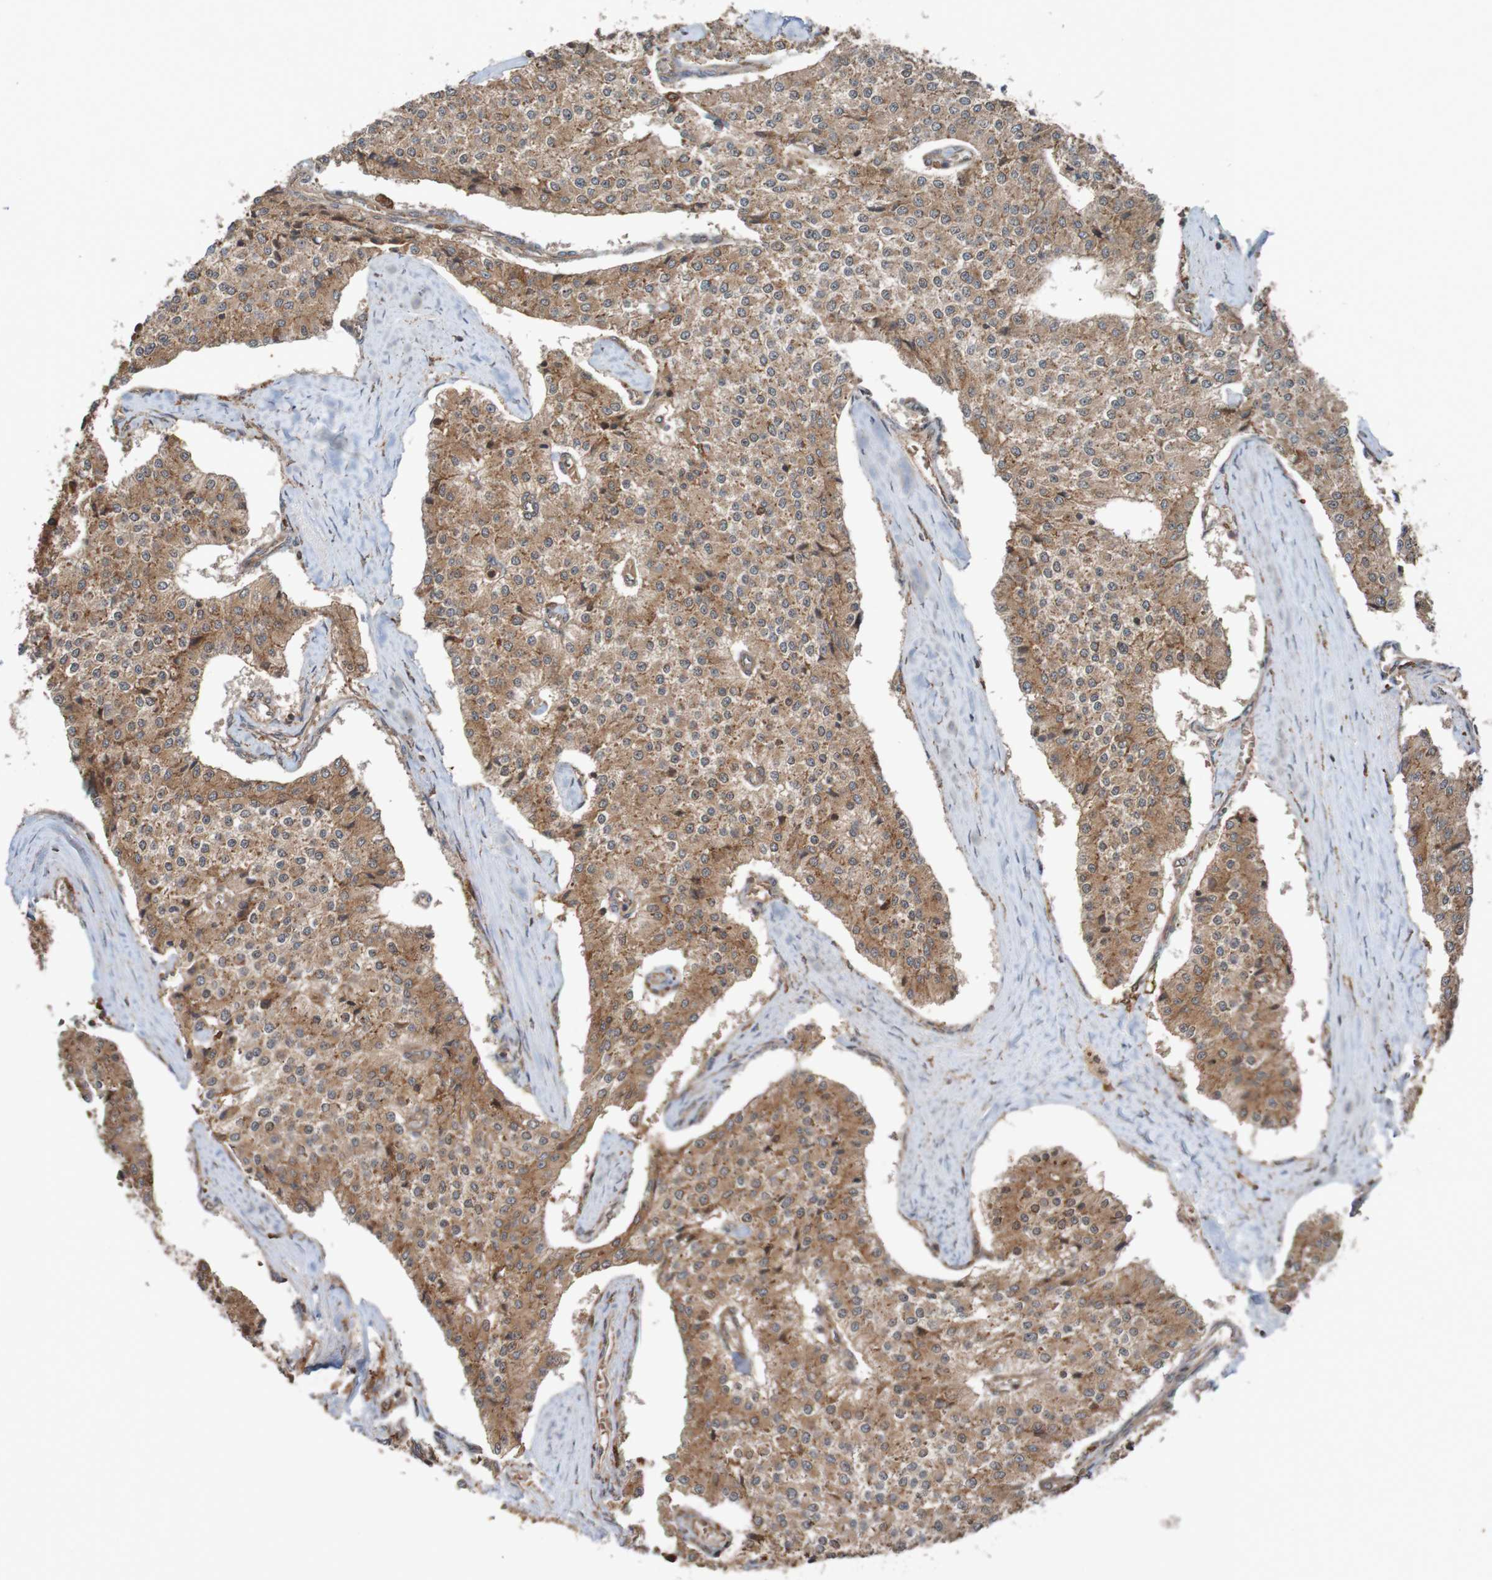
{"staining": {"intensity": "moderate", "quantity": ">75%", "location": "cytoplasmic/membranous"}, "tissue": "carcinoid", "cell_type": "Tumor cells", "image_type": "cancer", "snomed": [{"axis": "morphology", "description": "Carcinoid, malignant, NOS"}, {"axis": "topography", "description": "Colon"}], "caption": "Immunohistochemistry (IHC) image of neoplastic tissue: carcinoid (malignant) stained using immunohistochemistry shows medium levels of moderate protein expression localized specifically in the cytoplasmic/membranous of tumor cells, appearing as a cytoplasmic/membranous brown color.", "gene": "ARHGEF11", "patient": {"sex": "female", "age": 52}}